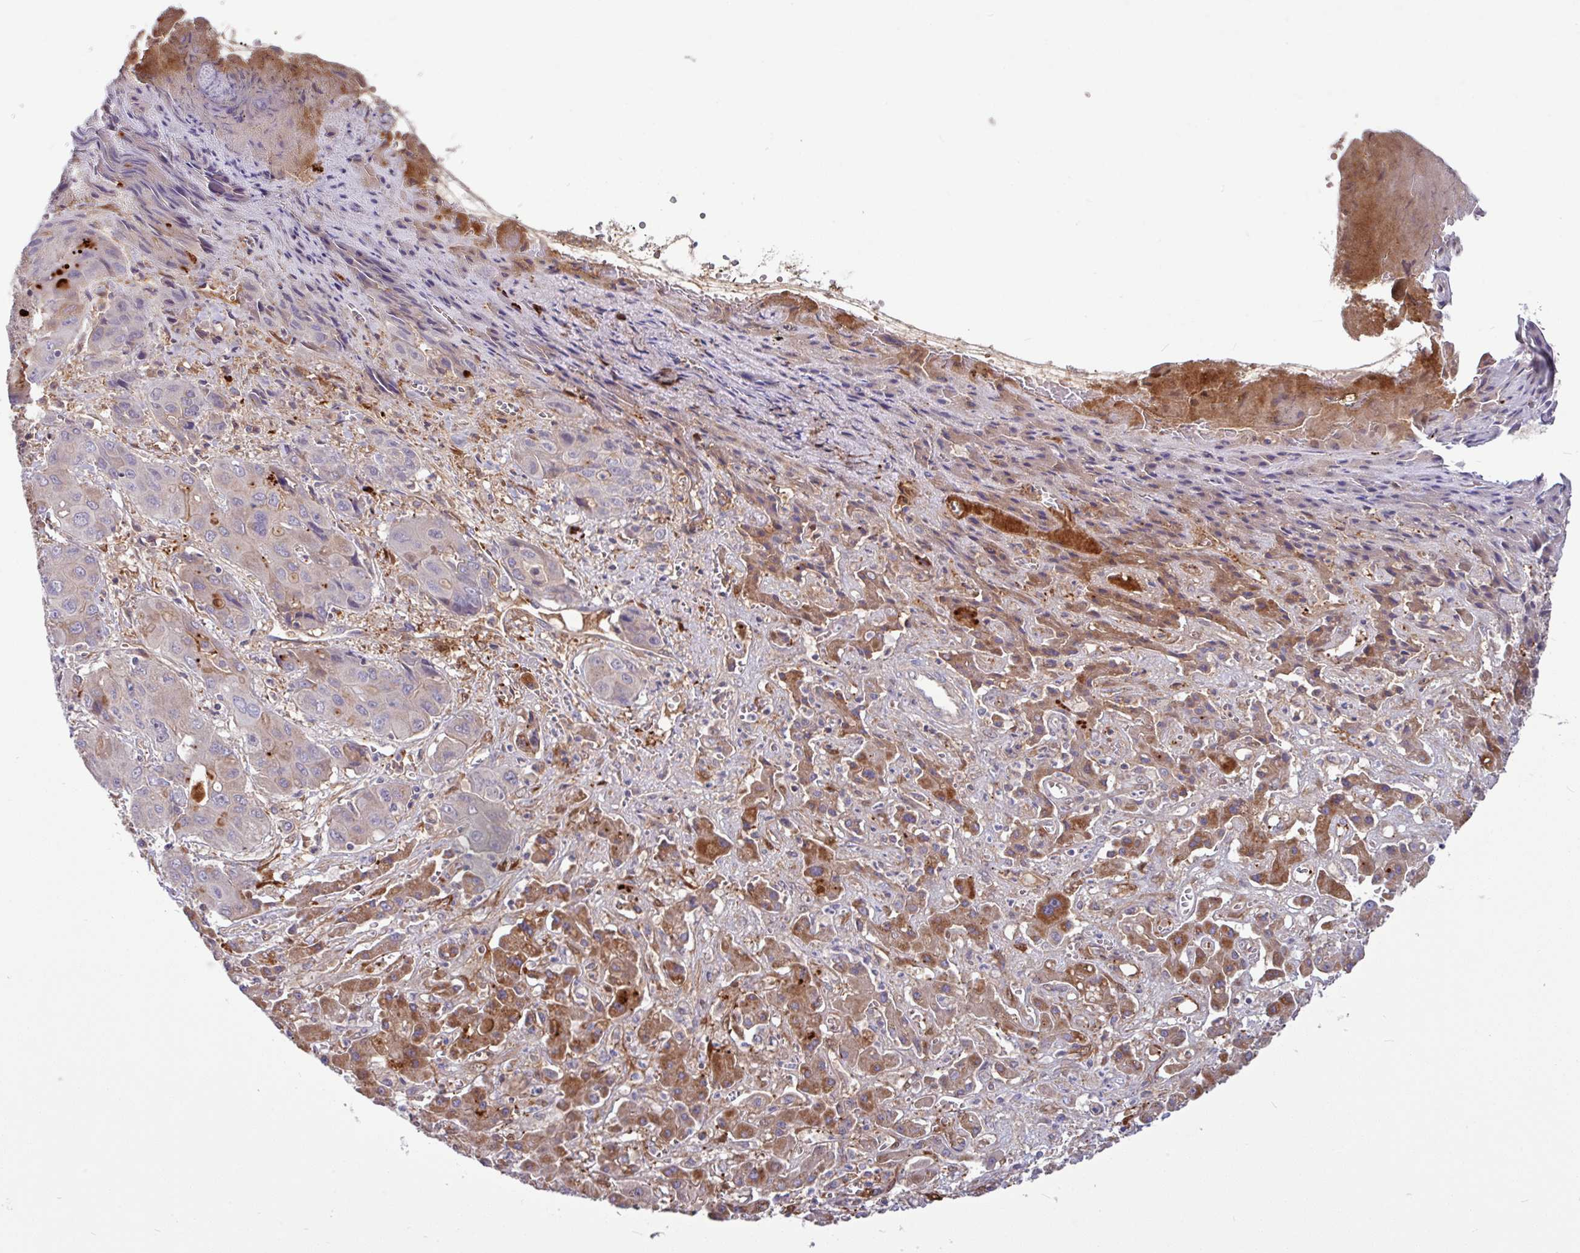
{"staining": {"intensity": "moderate", "quantity": "<25%", "location": "cytoplasmic/membranous"}, "tissue": "liver cancer", "cell_type": "Tumor cells", "image_type": "cancer", "snomed": [{"axis": "morphology", "description": "Cholangiocarcinoma"}, {"axis": "topography", "description": "Liver"}], "caption": "Human liver cancer stained with a brown dye demonstrates moderate cytoplasmic/membranous positive expression in approximately <25% of tumor cells.", "gene": "B4GALNT4", "patient": {"sex": "male", "age": 67}}